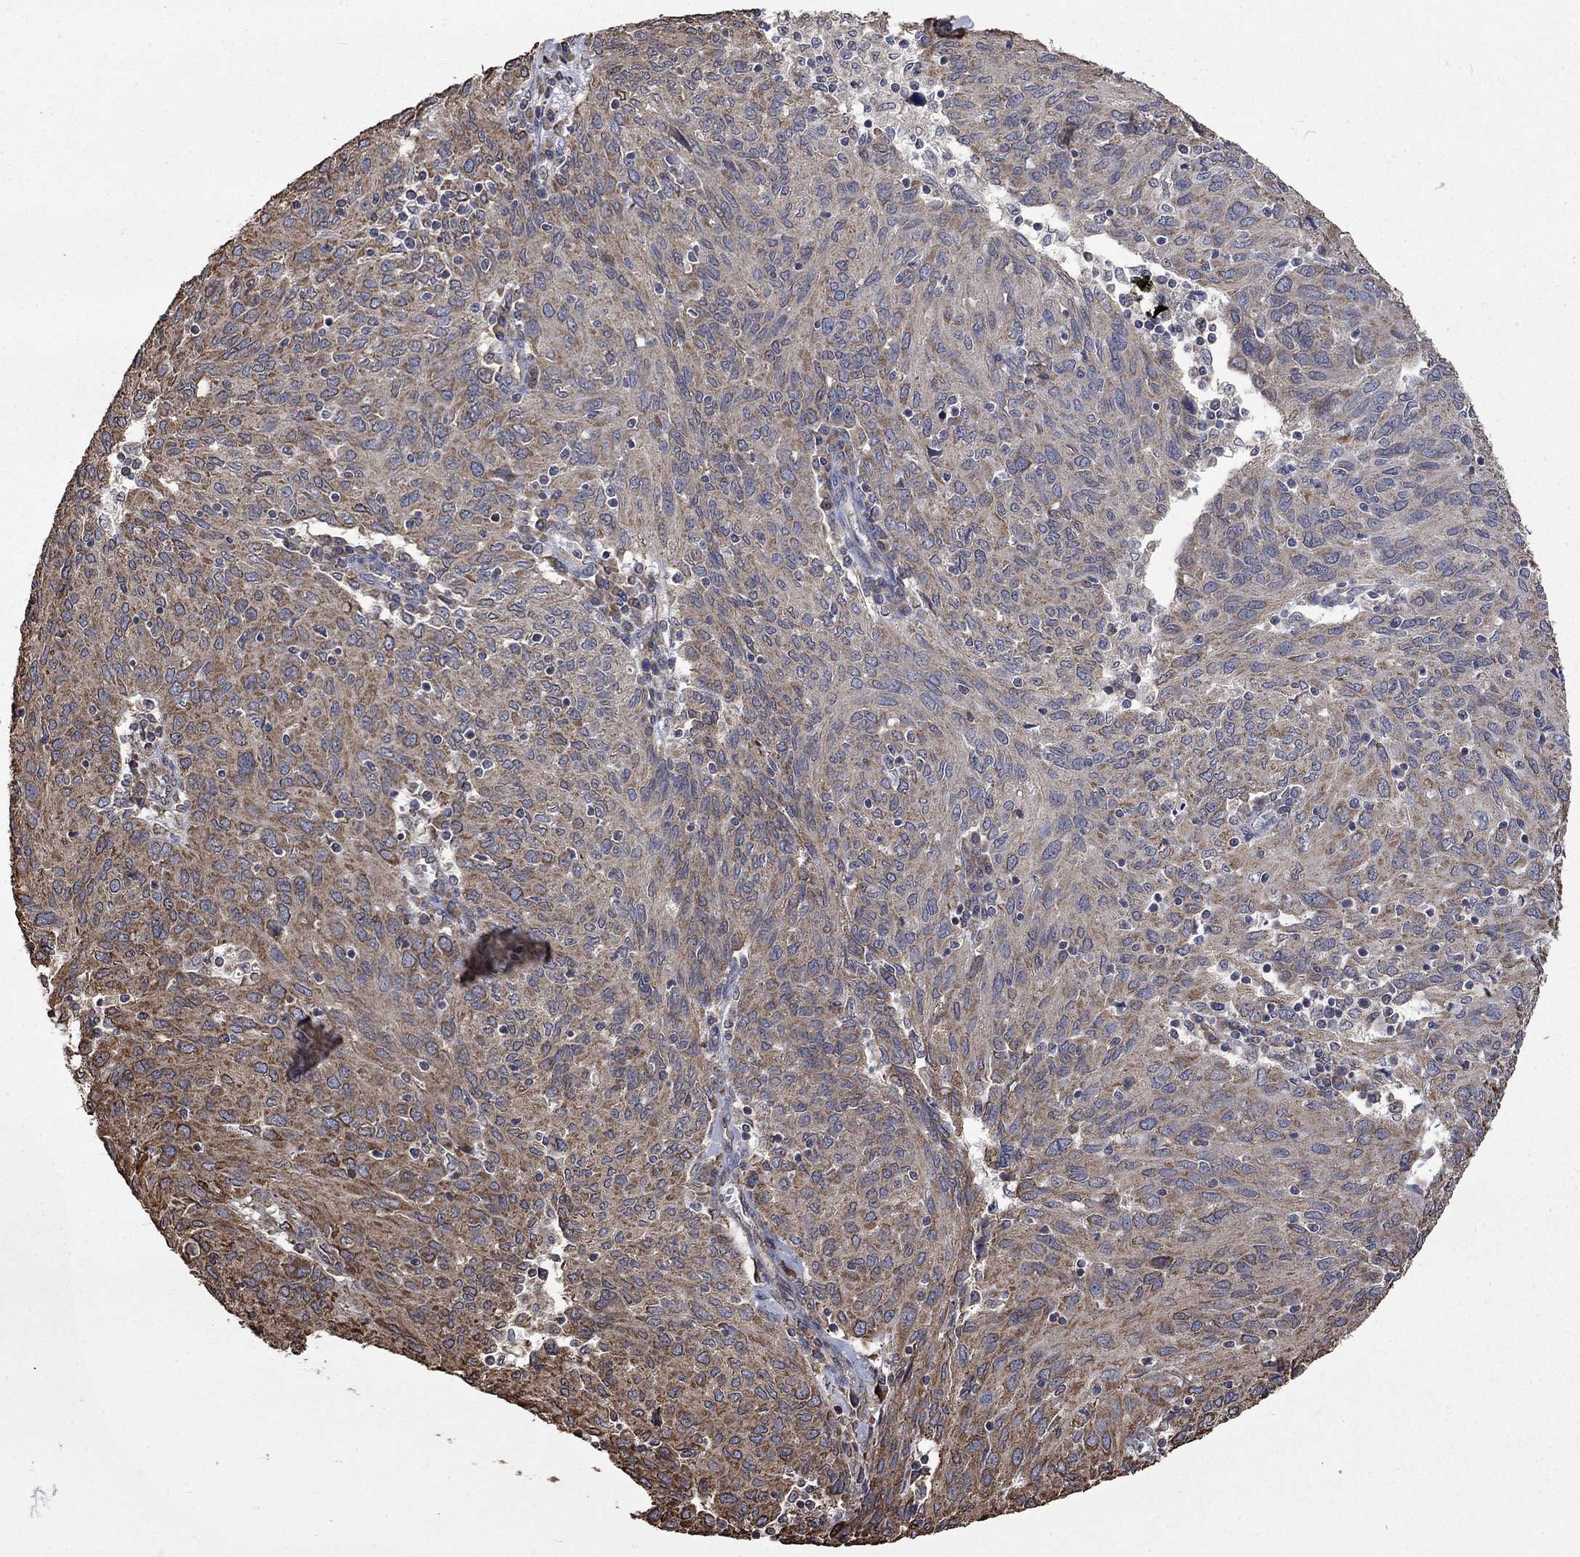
{"staining": {"intensity": "moderate", "quantity": "25%-75%", "location": "cytoplasmic/membranous"}, "tissue": "ovarian cancer", "cell_type": "Tumor cells", "image_type": "cancer", "snomed": [{"axis": "morphology", "description": "Carcinoma, endometroid"}, {"axis": "topography", "description": "Ovary"}], "caption": "Immunohistochemical staining of ovarian endometroid carcinoma displays medium levels of moderate cytoplasmic/membranous protein positivity in approximately 25%-75% of tumor cells.", "gene": "ESRRA", "patient": {"sex": "female", "age": 50}}